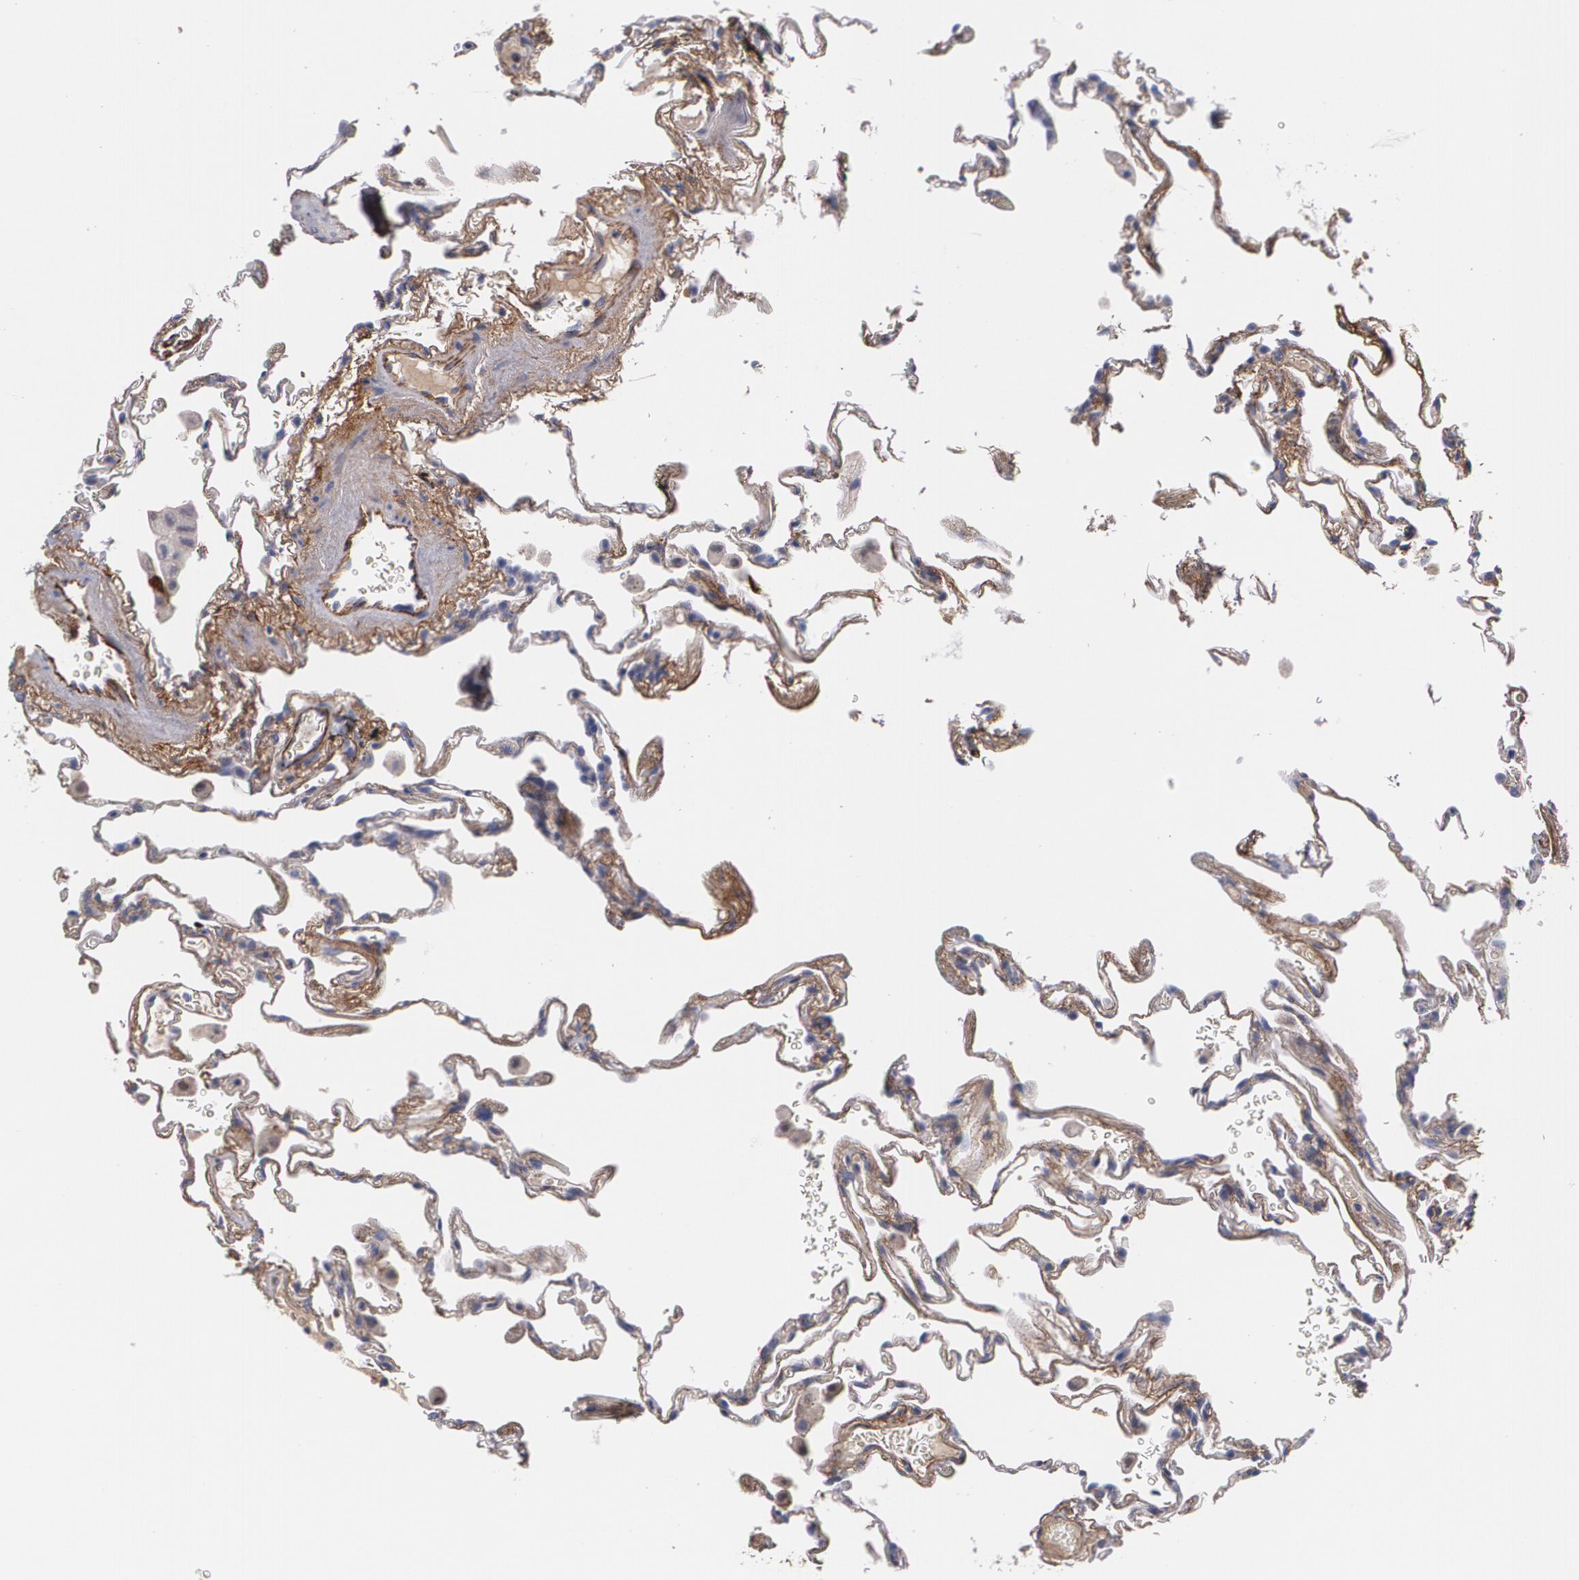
{"staining": {"intensity": "negative", "quantity": "none", "location": "none"}, "tissue": "lung", "cell_type": "Alveolar cells", "image_type": "normal", "snomed": [{"axis": "morphology", "description": "Normal tissue, NOS"}, {"axis": "morphology", "description": "Inflammation, NOS"}, {"axis": "topography", "description": "Lung"}], "caption": "Immunohistochemistry image of unremarkable human lung stained for a protein (brown), which exhibits no staining in alveolar cells.", "gene": "FBLN1", "patient": {"sex": "male", "age": 69}}